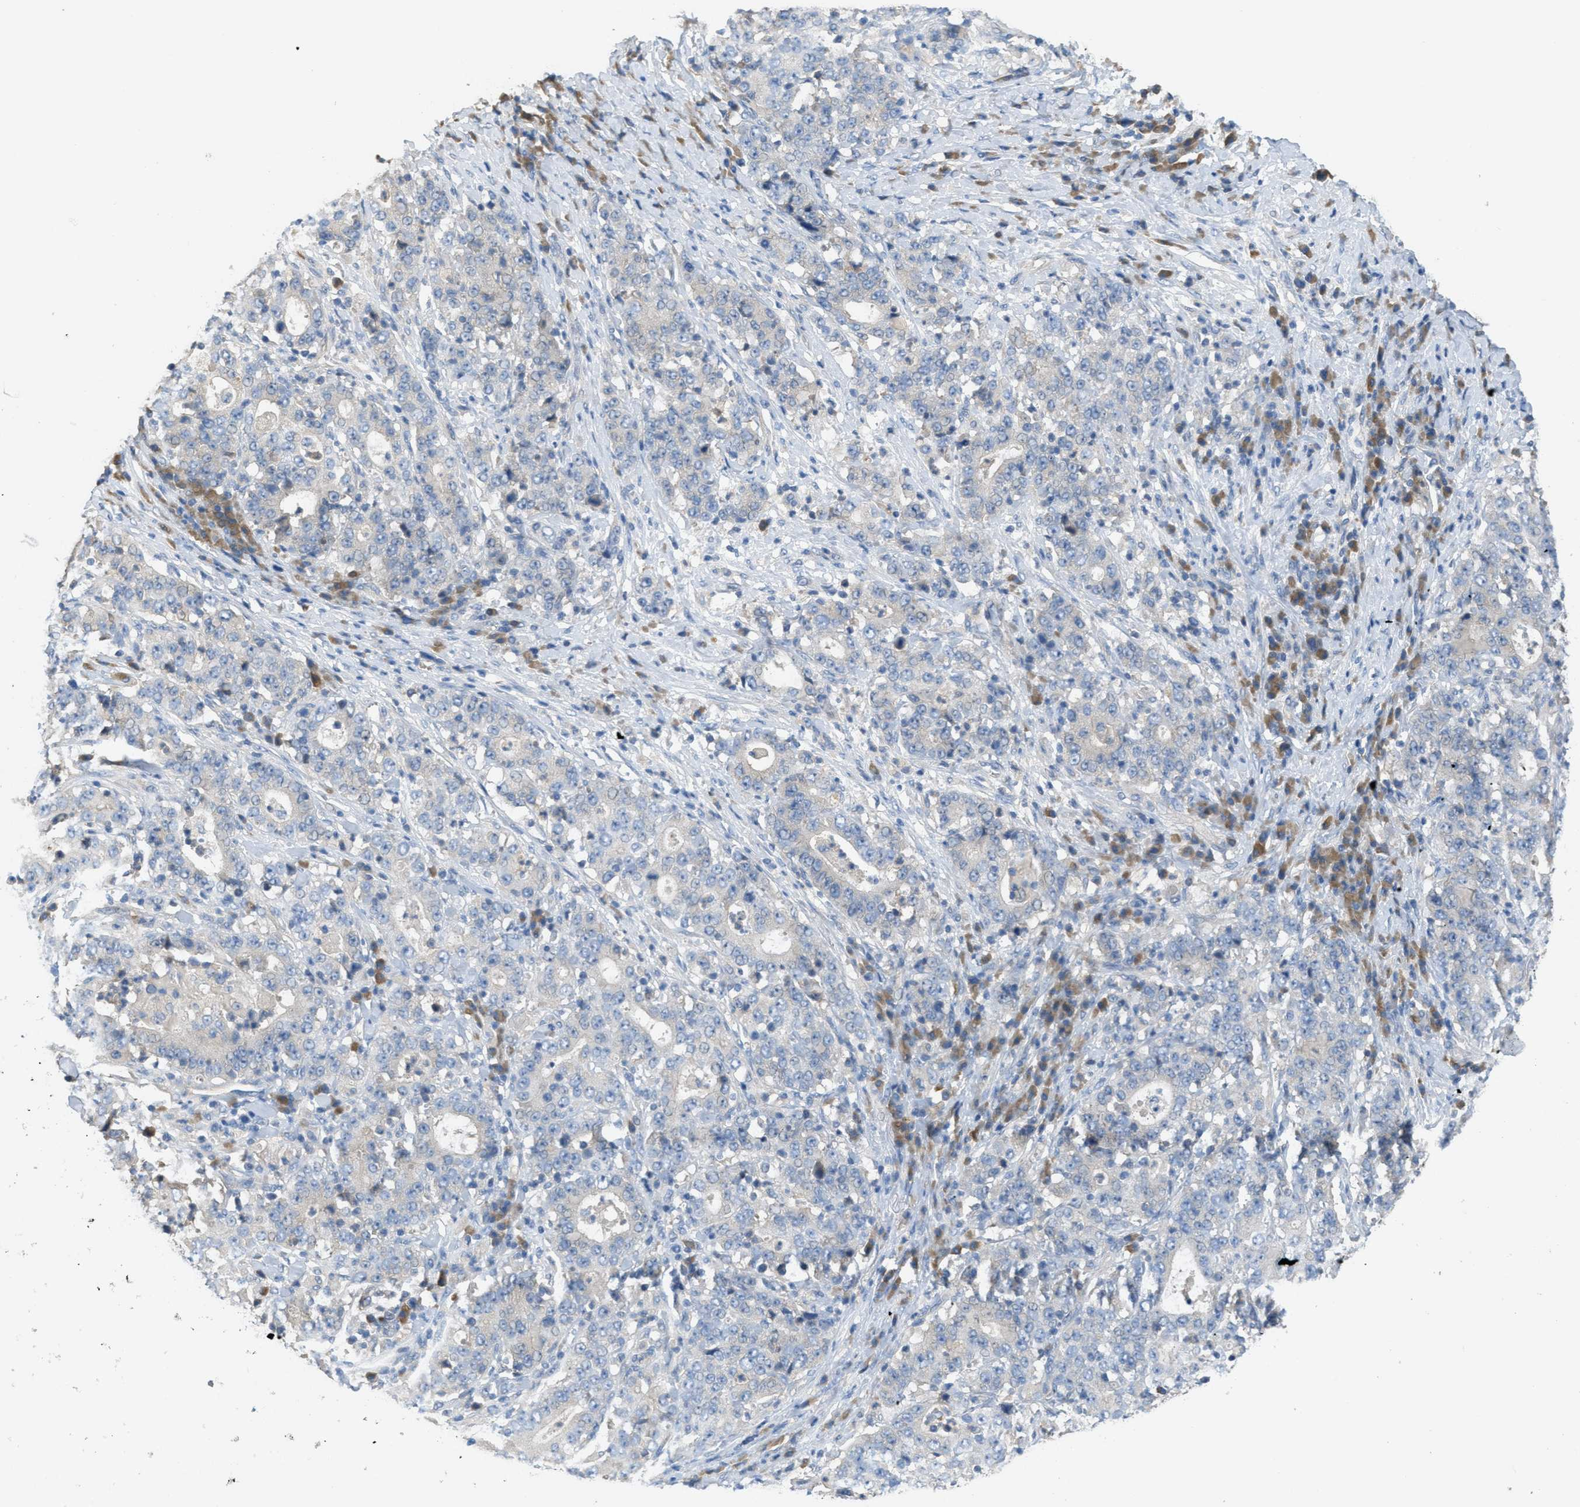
{"staining": {"intensity": "negative", "quantity": "none", "location": "none"}, "tissue": "stomach cancer", "cell_type": "Tumor cells", "image_type": "cancer", "snomed": [{"axis": "morphology", "description": "Normal tissue, NOS"}, {"axis": "morphology", "description": "Adenocarcinoma, NOS"}, {"axis": "topography", "description": "Stomach, upper"}, {"axis": "topography", "description": "Stomach"}], "caption": "An IHC image of stomach cancer (adenocarcinoma) is shown. There is no staining in tumor cells of stomach cancer (adenocarcinoma).", "gene": "UBA5", "patient": {"sex": "male", "age": 59}}